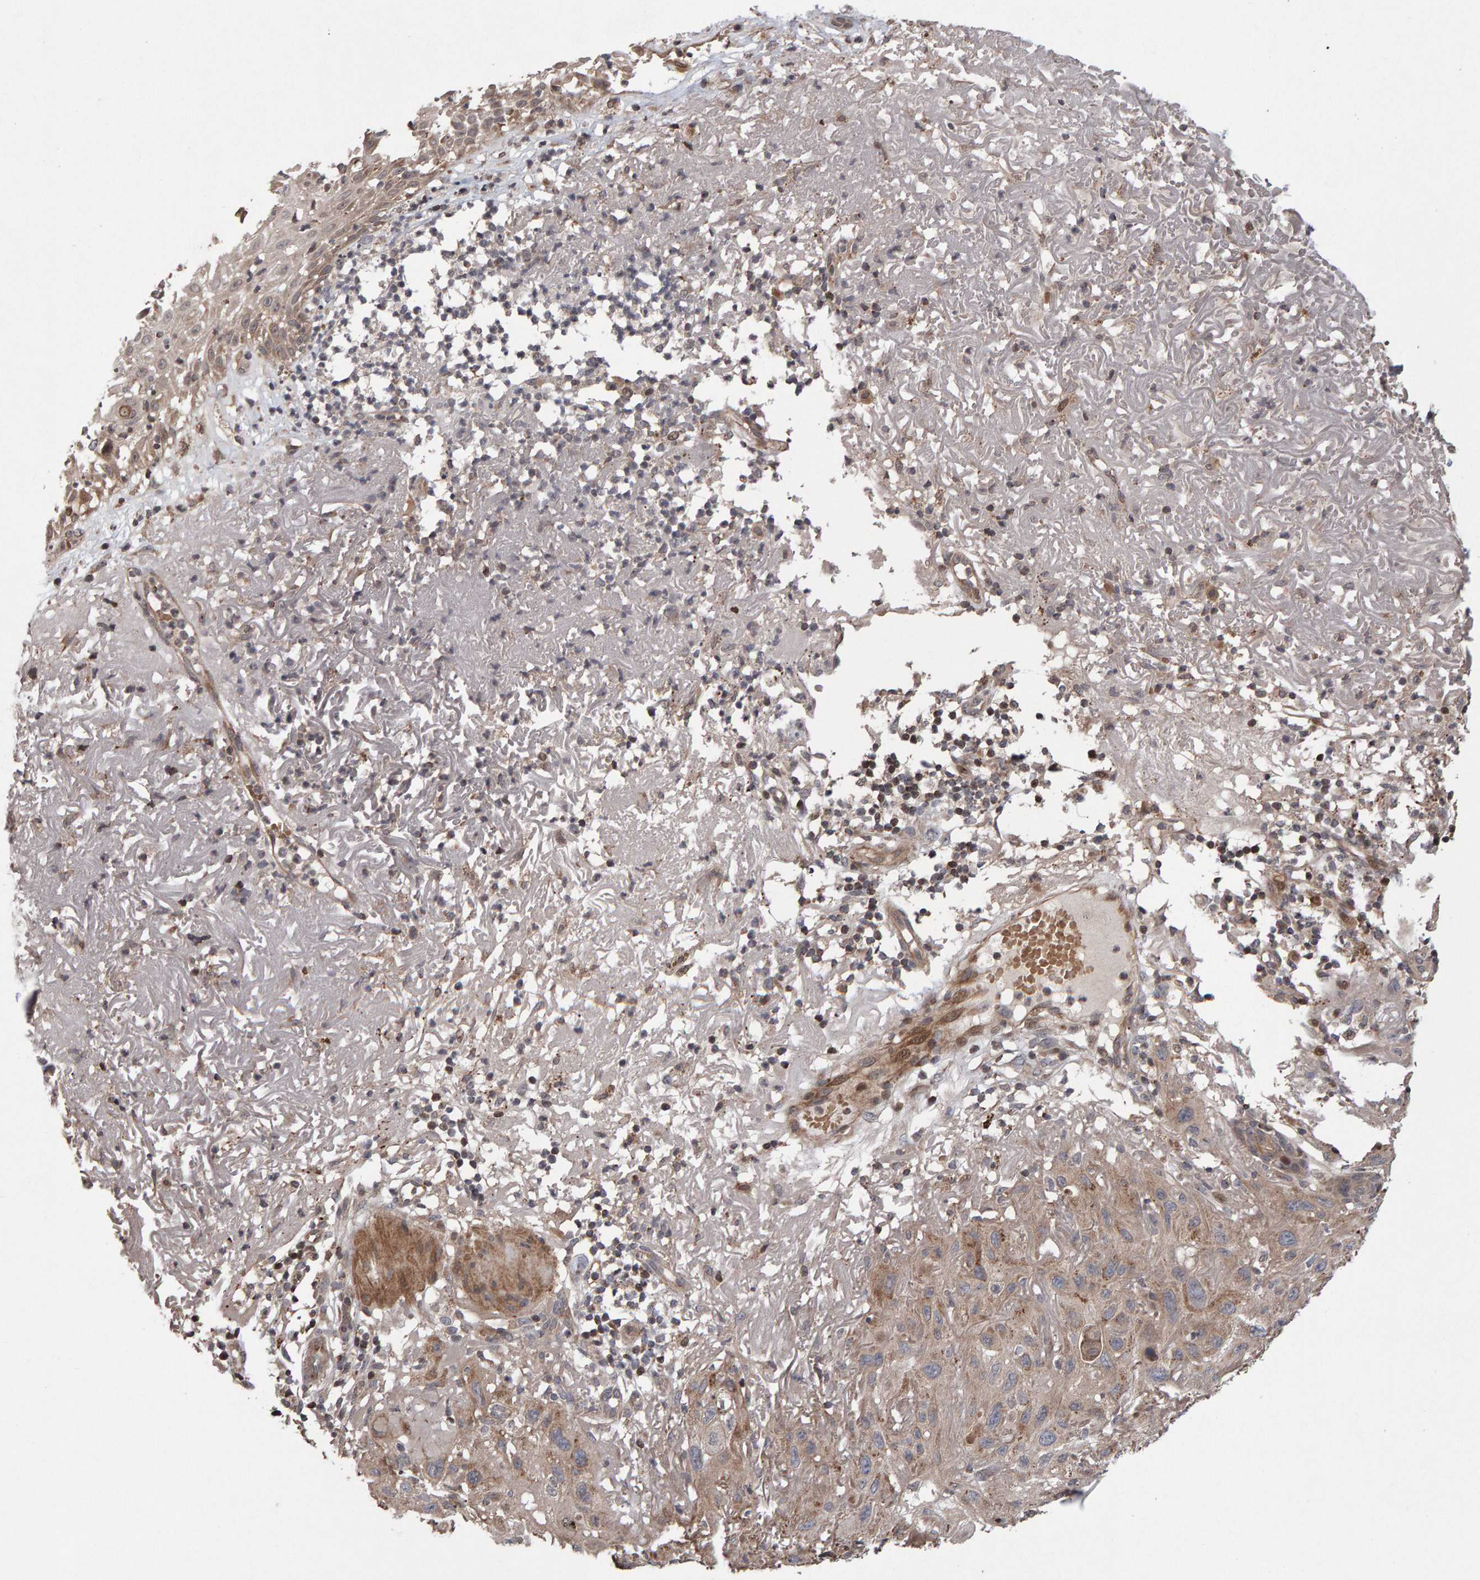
{"staining": {"intensity": "weak", "quantity": ">75%", "location": "cytoplasmic/membranous"}, "tissue": "skin cancer", "cell_type": "Tumor cells", "image_type": "cancer", "snomed": [{"axis": "morphology", "description": "Squamous cell carcinoma, NOS"}, {"axis": "topography", "description": "Skin"}], "caption": "Human skin cancer (squamous cell carcinoma) stained with a protein marker displays weak staining in tumor cells.", "gene": "PECR", "patient": {"sex": "female", "age": 96}}